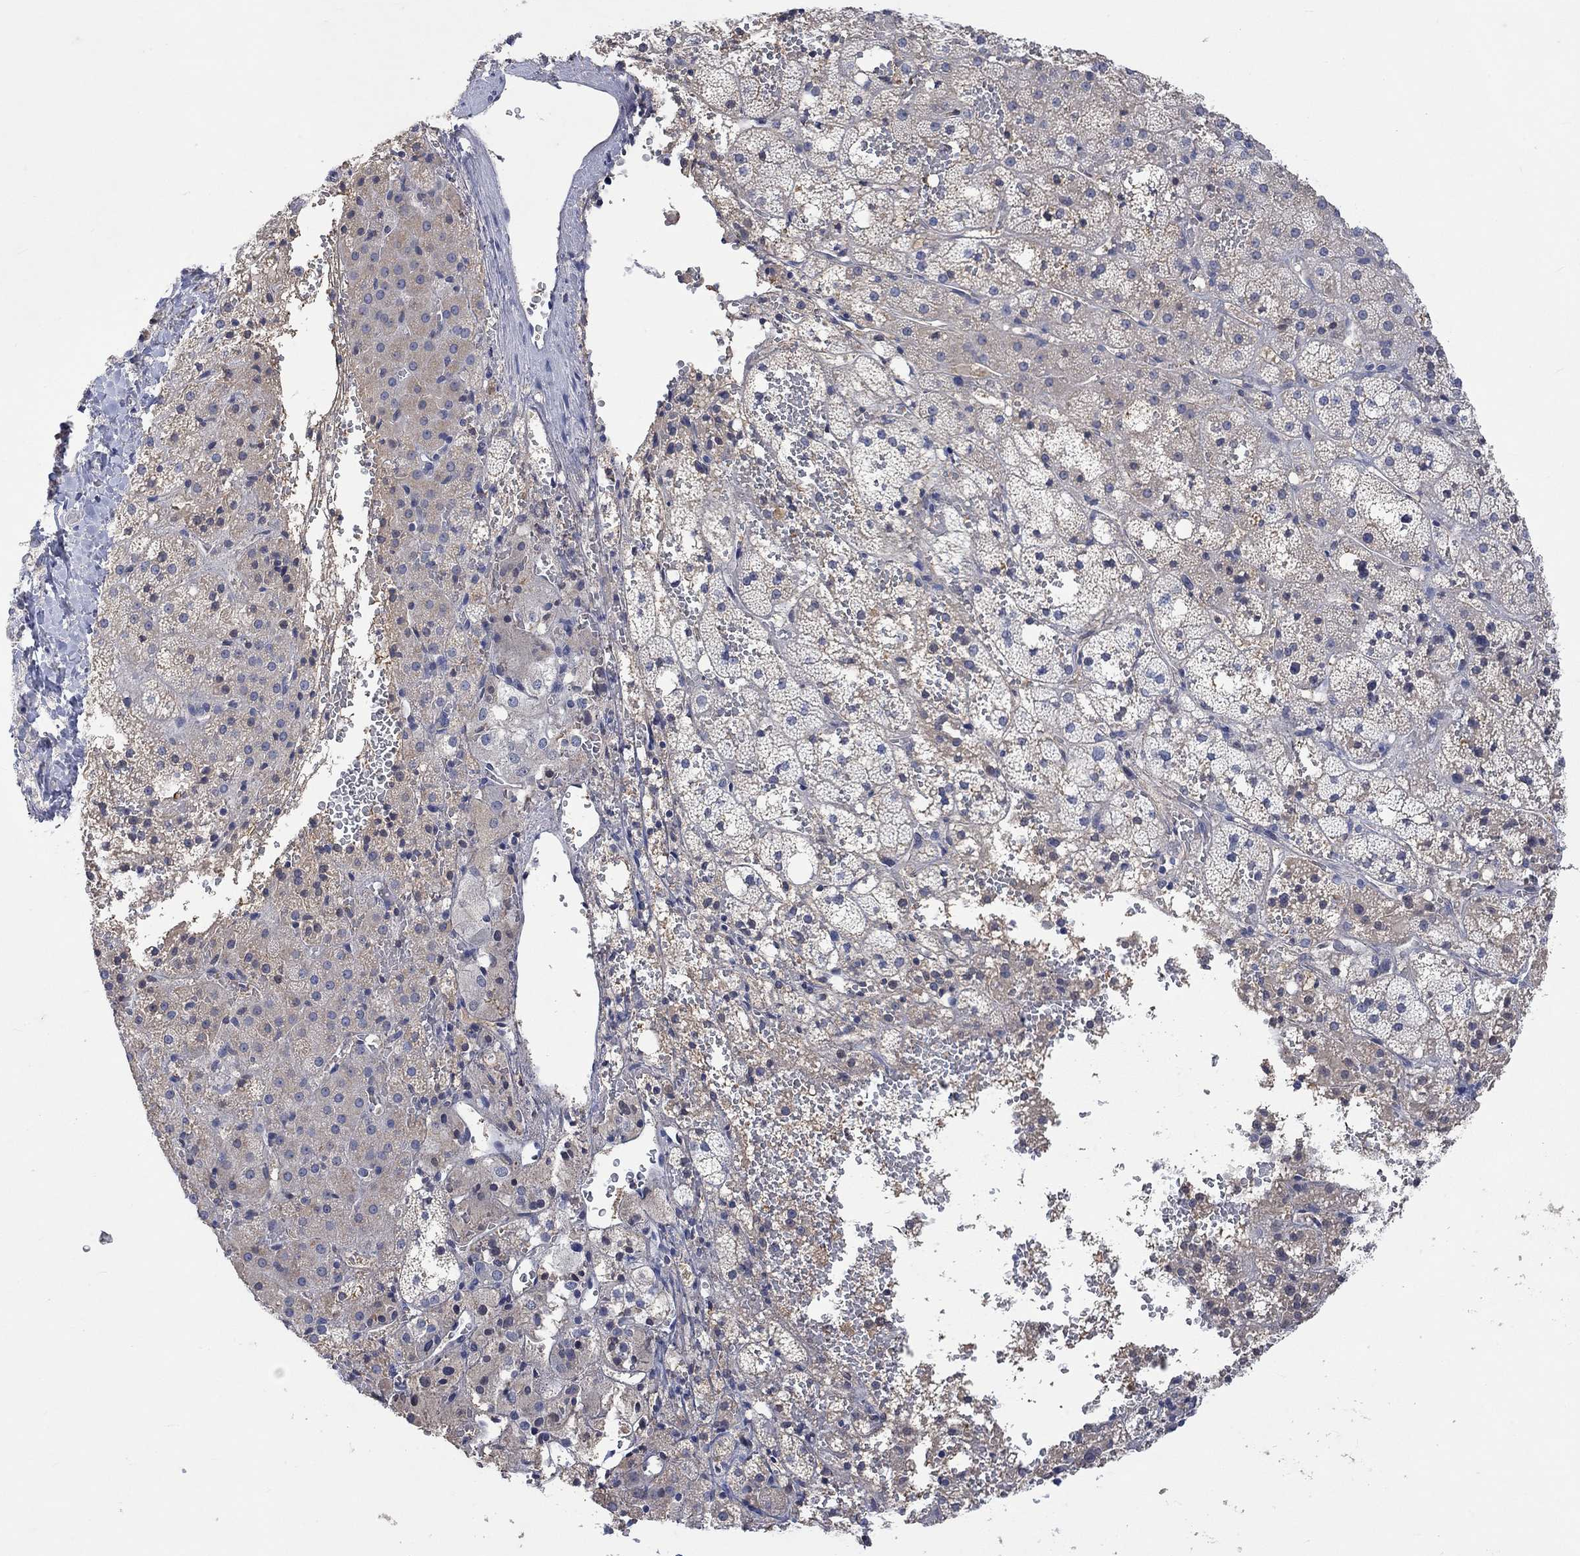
{"staining": {"intensity": "moderate", "quantity": "<25%", "location": "cytoplasmic/membranous"}, "tissue": "adrenal gland", "cell_type": "Glandular cells", "image_type": "normal", "snomed": [{"axis": "morphology", "description": "Normal tissue, NOS"}, {"axis": "topography", "description": "Adrenal gland"}], "caption": "A brown stain highlights moderate cytoplasmic/membranous positivity of a protein in glandular cells of benign adrenal gland.", "gene": "MSTN", "patient": {"sex": "male", "age": 53}}